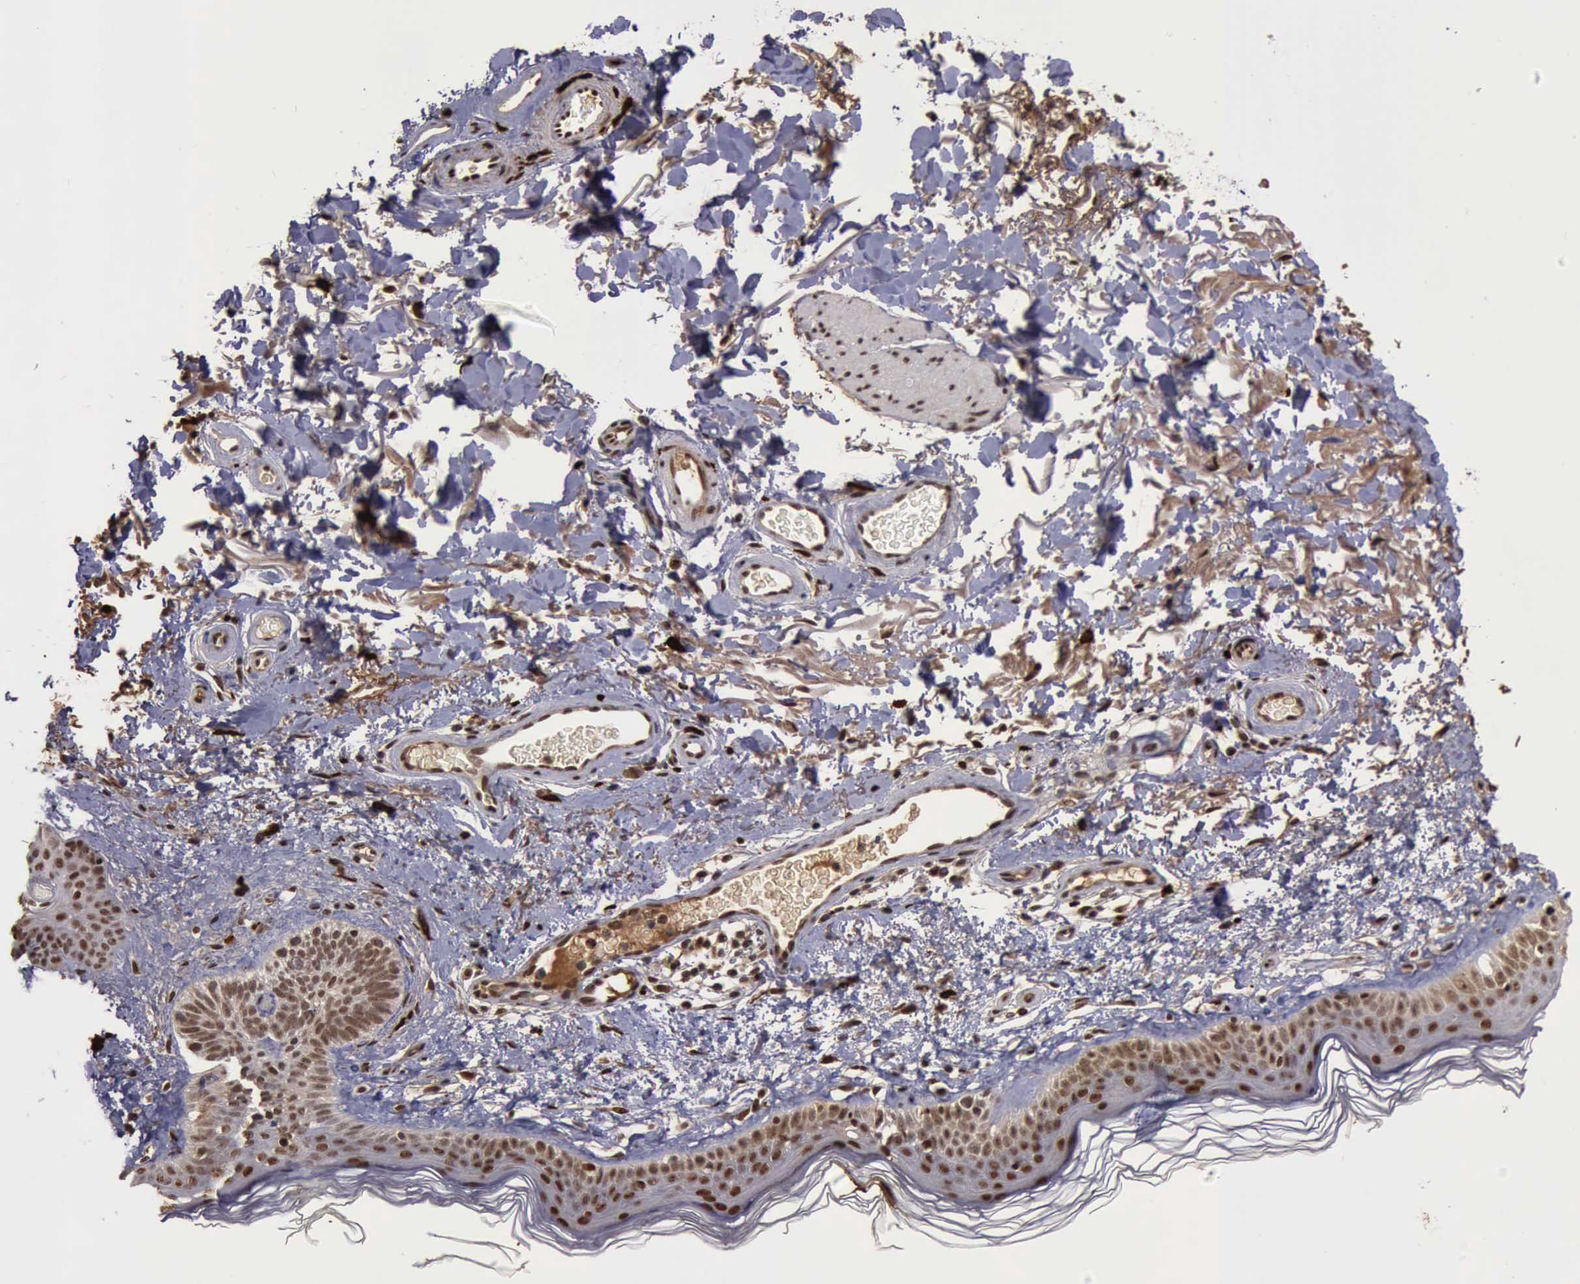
{"staining": {"intensity": "strong", "quantity": ">75%", "location": "nuclear"}, "tissue": "skin", "cell_type": "Fibroblasts", "image_type": "normal", "snomed": [{"axis": "morphology", "description": "Normal tissue, NOS"}, {"axis": "topography", "description": "Skin"}], "caption": "Normal skin exhibits strong nuclear expression in about >75% of fibroblasts The staining is performed using DAB (3,3'-diaminobenzidine) brown chromogen to label protein expression. The nuclei are counter-stained blue using hematoxylin..", "gene": "TRMT2A", "patient": {"sex": "male", "age": 63}}